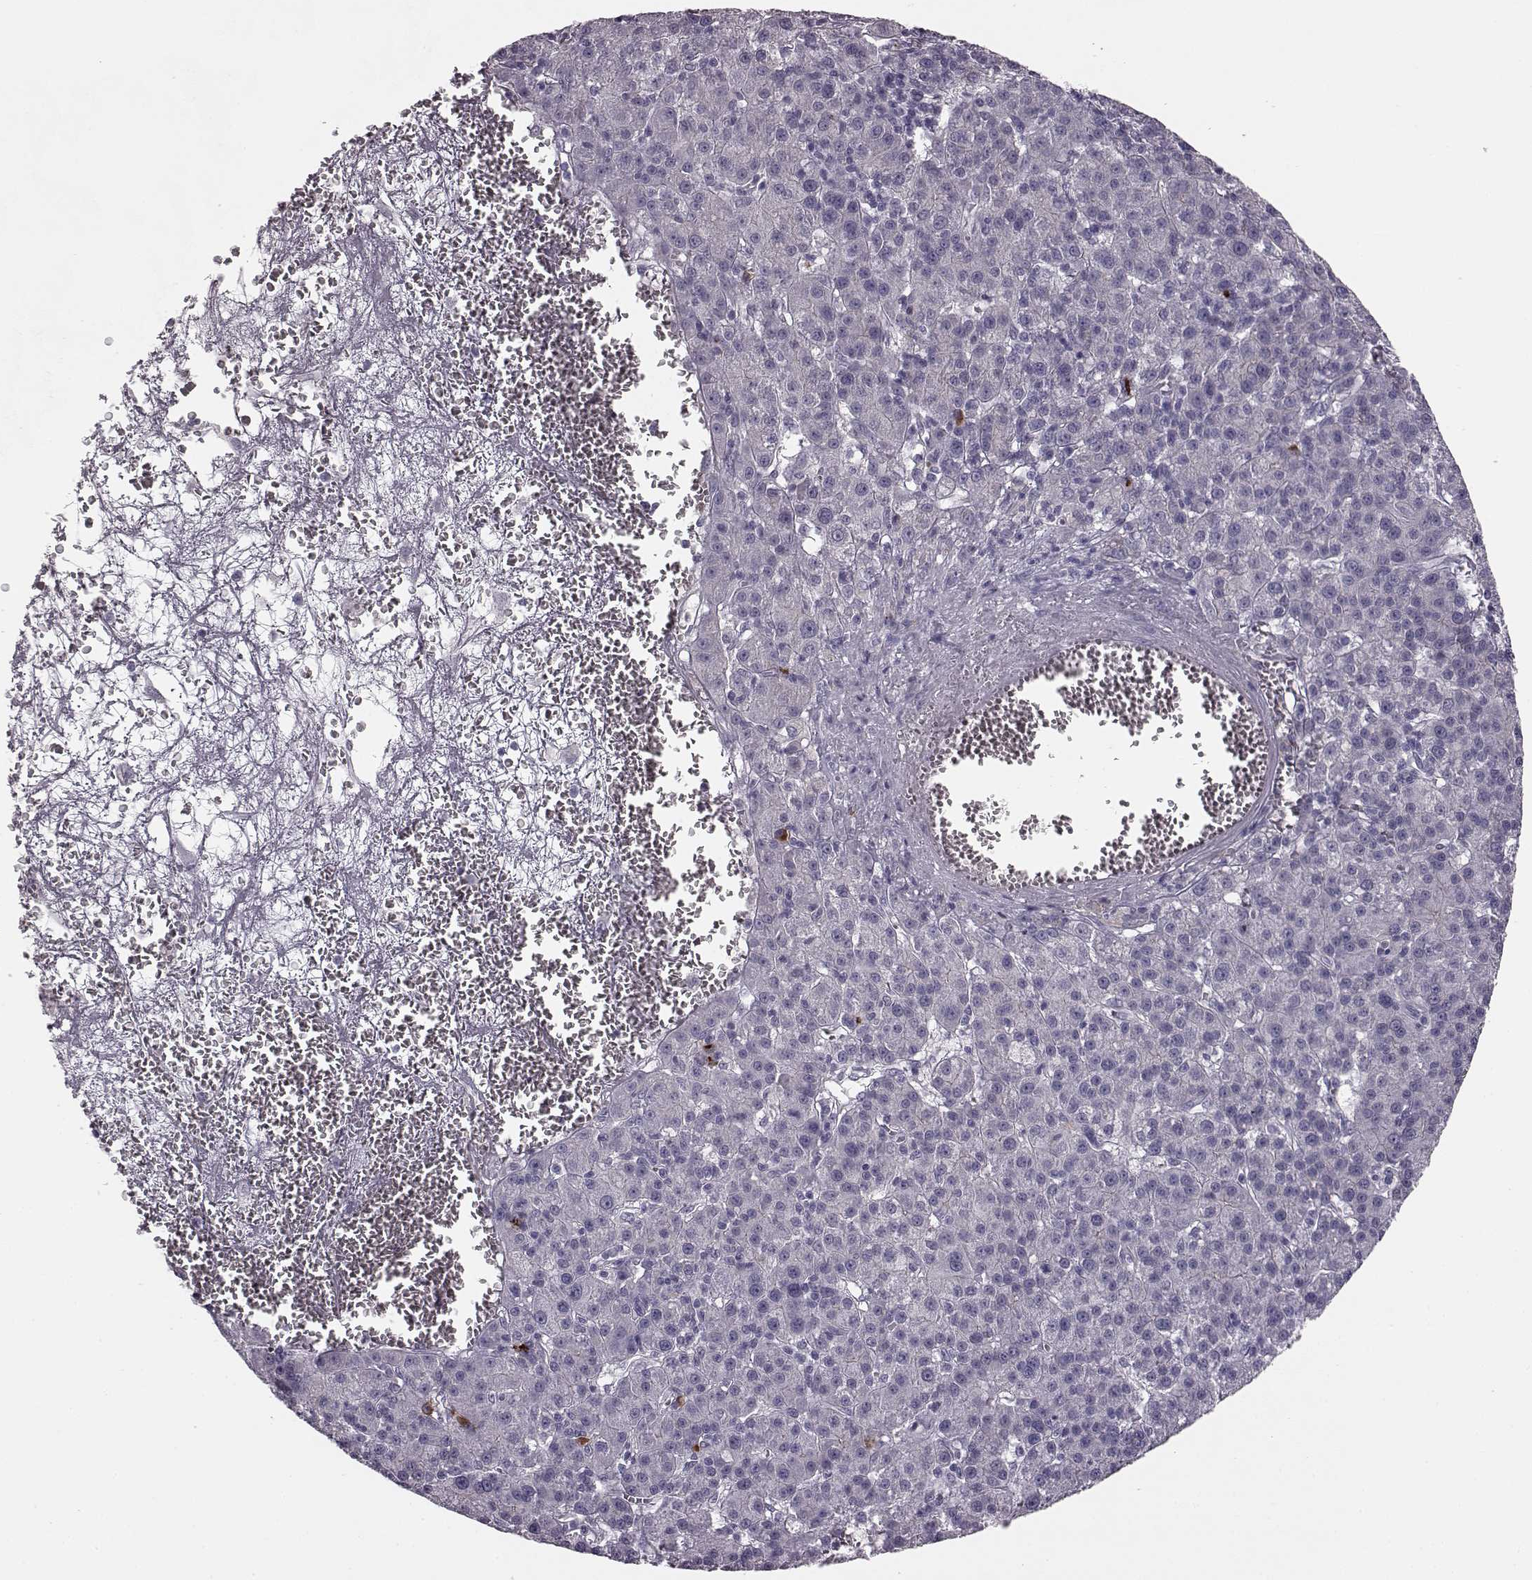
{"staining": {"intensity": "negative", "quantity": "none", "location": "none"}, "tissue": "liver cancer", "cell_type": "Tumor cells", "image_type": "cancer", "snomed": [{"axis": "morphology", "description": "Carcinoma, Hepatocellular, NOS"}, {"axis": "topography", "description": "Liver"}], "caption": "High power microscopy histopathology image of an immunohistochemistry (IHC) photomicrograph of liver cancer, revealing no significant expression in tumor cells. (DAB immunohistochemistry, high magnification).", "gene": "SNTG1", "patient": {"sex": "female", "age": 60}}